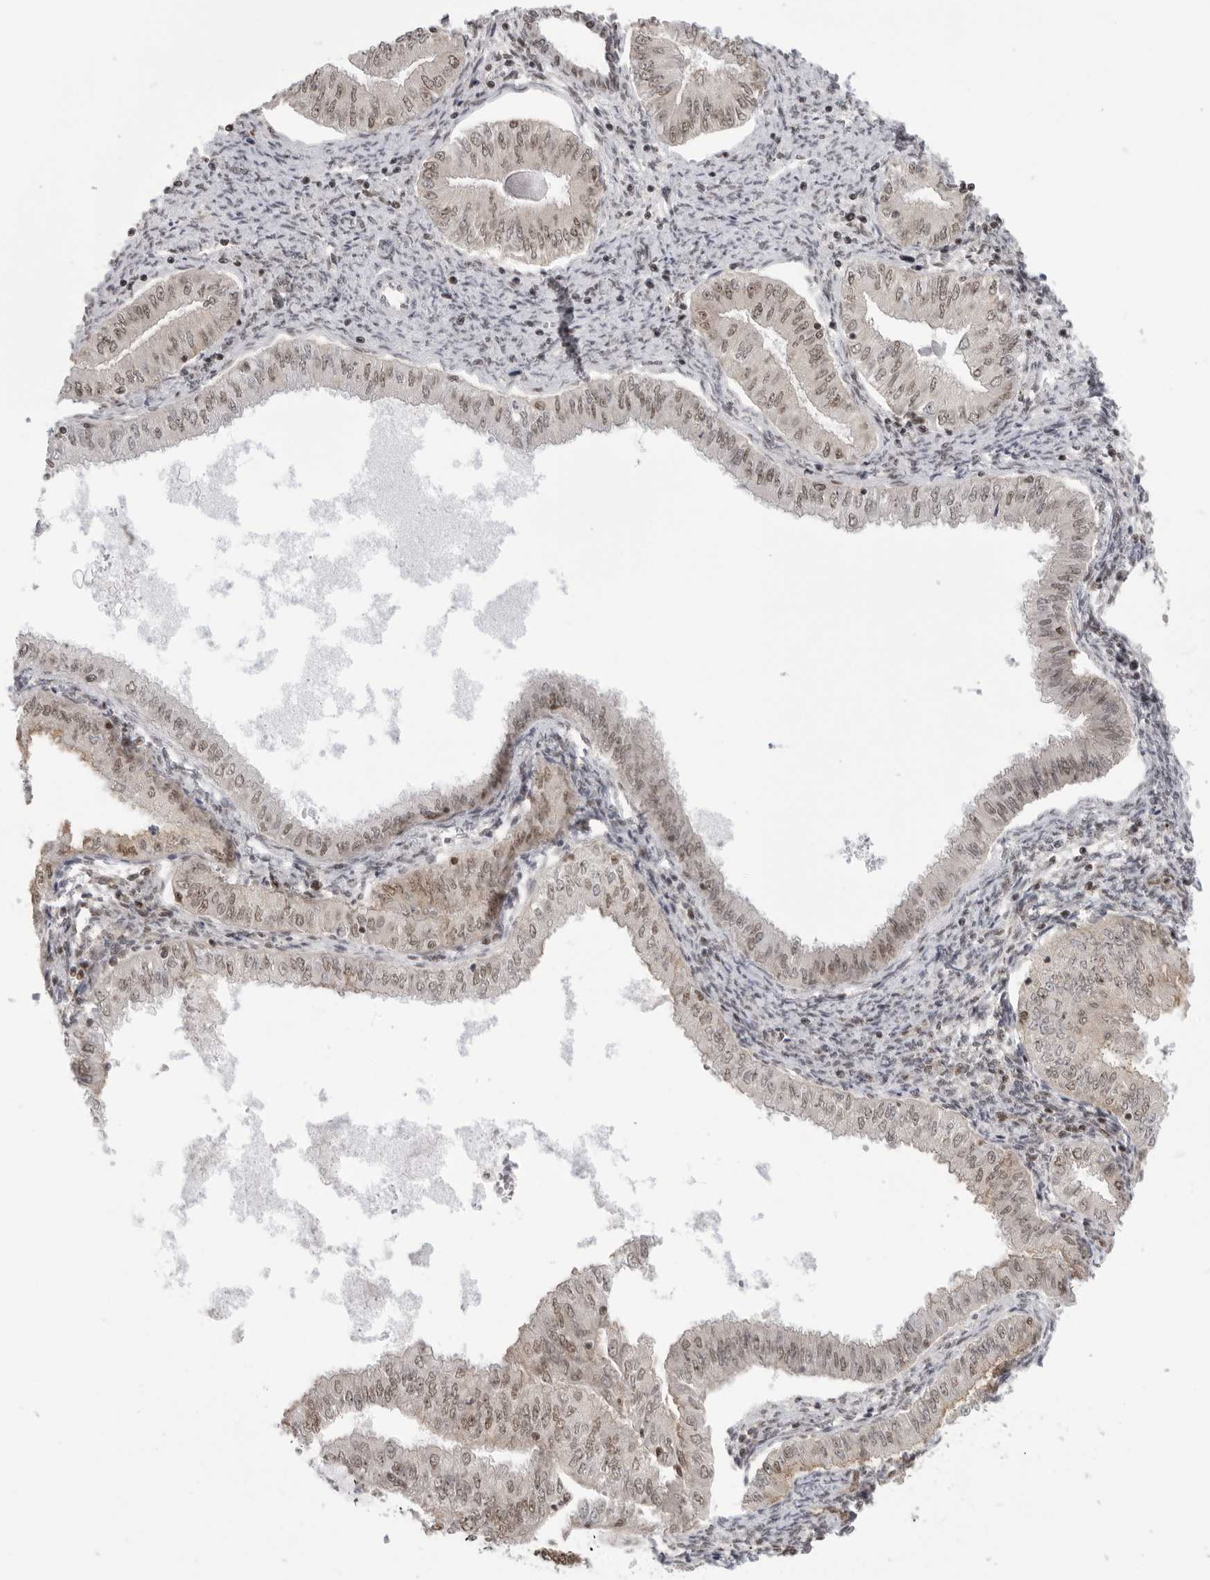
{"staining": {"intensity": "weak", "quantity": ">75%", "location": "nuclear"}, "tissue": "endometrial cancer", "cell_type": "Tumor cells", "image_type": "cancer", "snomed": [{"axis": "morphology", "description": "Normal tissue, NOS"}, {"axis": "morphology", "description": "Adenocarcinoma, NOS"}, {"axis": "topography", "description": "Endometrium"}], "caption": "Endometrial cancer was stained to show a protein in brown. There is low levels of weak nuclear staining in approximately >75% of tumor cells.", "gene": "RPA2", "patient": {"sex": "female", "age": 53}}